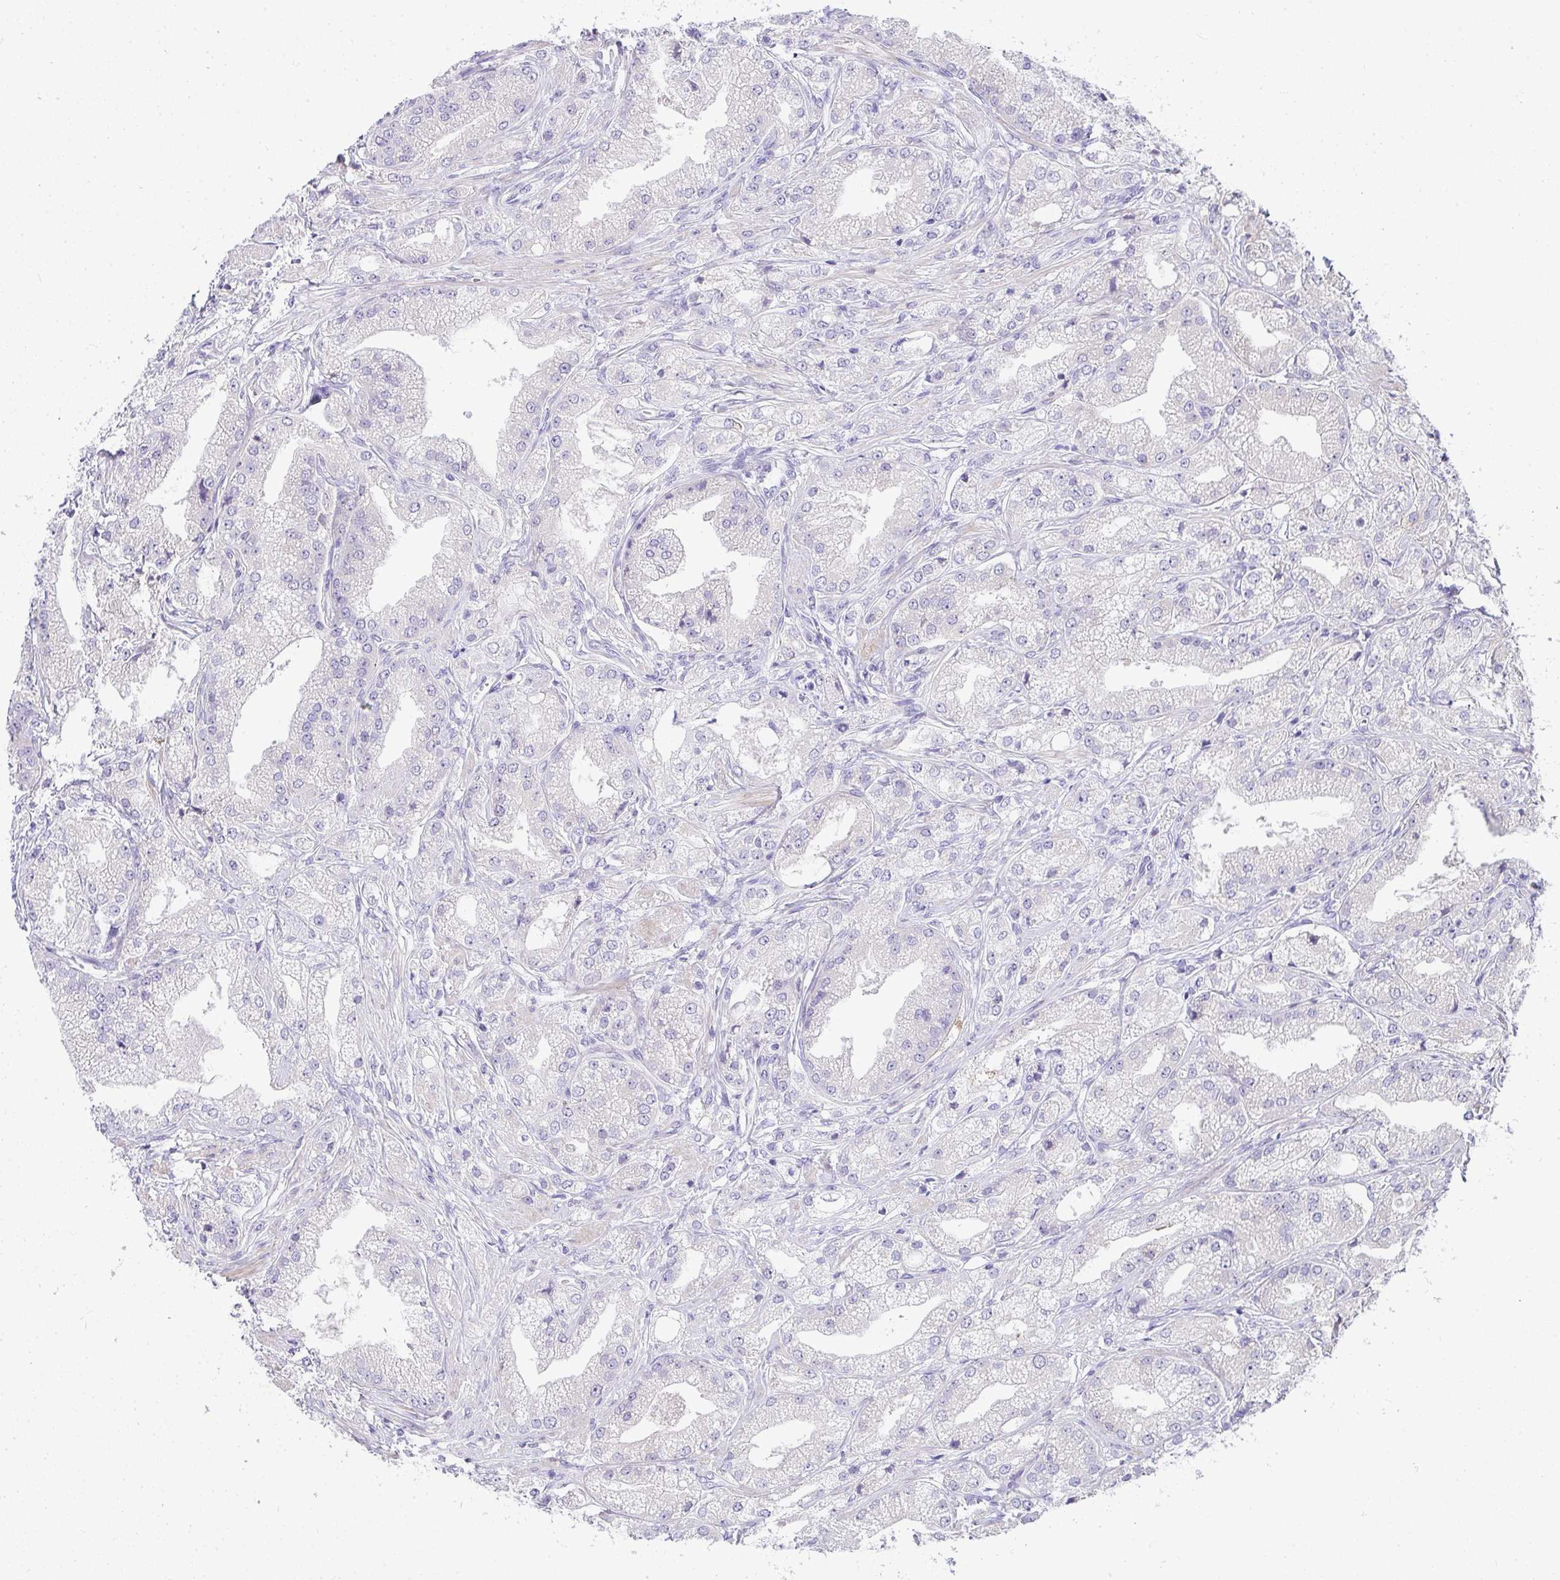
{"staining": {"intensity": "negative", "quantity": "none", "location": "none"}, "tissue": "prostate cancer", "cell_type": "Tumor cells", "image_type": "cancer", "snomed": [{"axis": "morphology", "description": "Adenocarcinoma, High grade"}, {"axis": "topography", "description": "Prostate"}], "caption": "This is an immunohistochemistry photomicrograph of prostate cancer. There is no staining in tumor cells.", "gene": "AK5", "patient": {"sex": "male", "age": 61}}